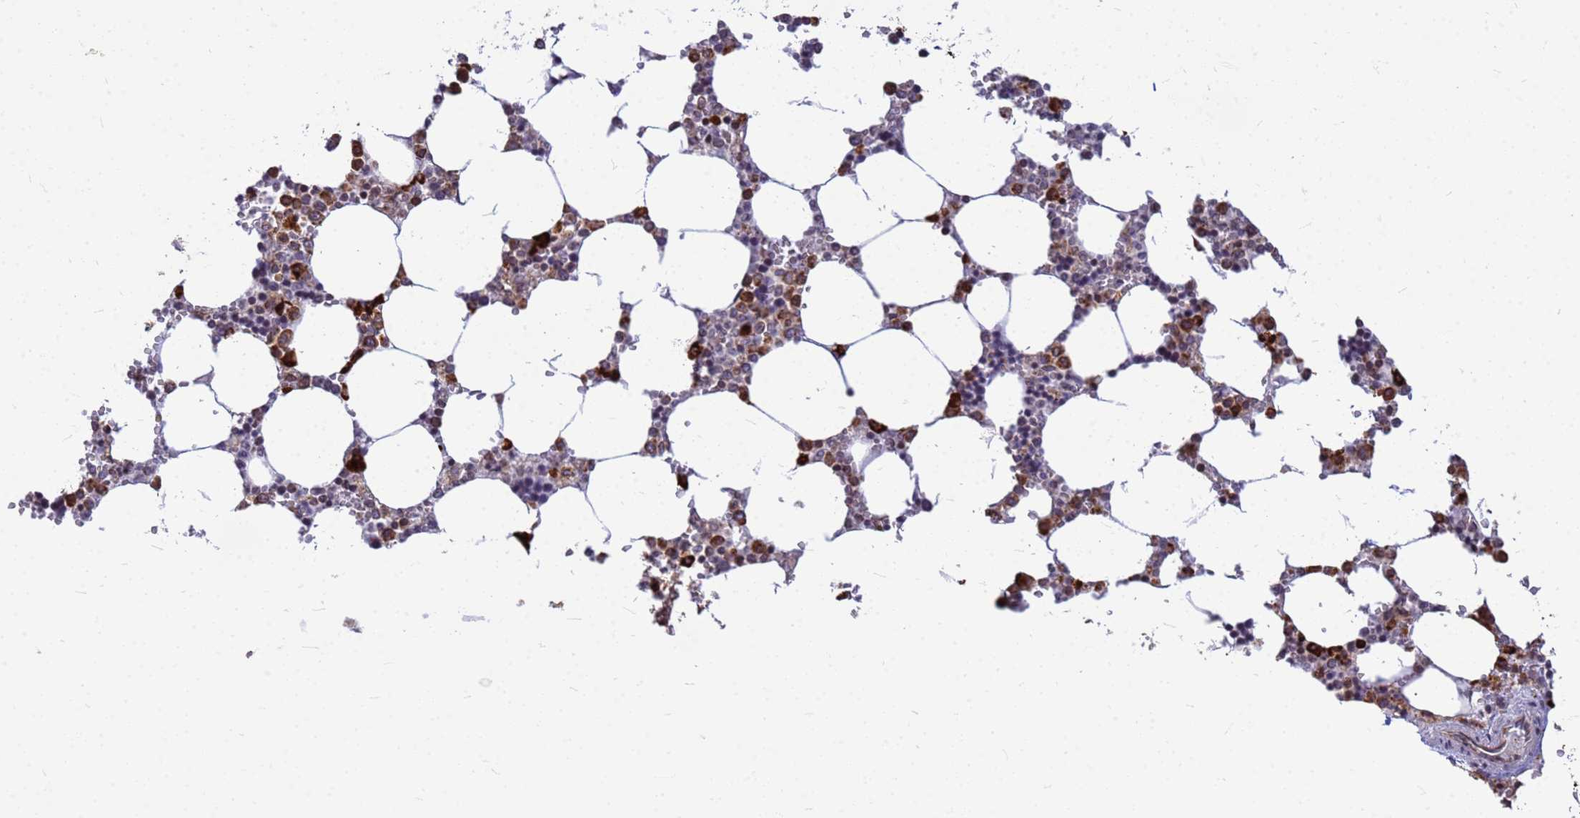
{"staining": {"intensity": "strong", "quantity": "25%-75%", "location": "cytoplasmic/membranous"}, "tissue": "bone marrow", "cell_type": "Hematopoietic cells", "image_type": "normal", "snomed": [{"axis": "morphology", "description": "Normal tissue, NOS"}, {"axis": "topography", "description": "Bone marrow"}], "caption": "Protein analysis of normal bone marrow displays strong cytoplasmic/membranous positivity in about 25%-75% of hematopoietic cells.", "gene": "SSR4", "patient": {"sex": "male", "age": 64}}